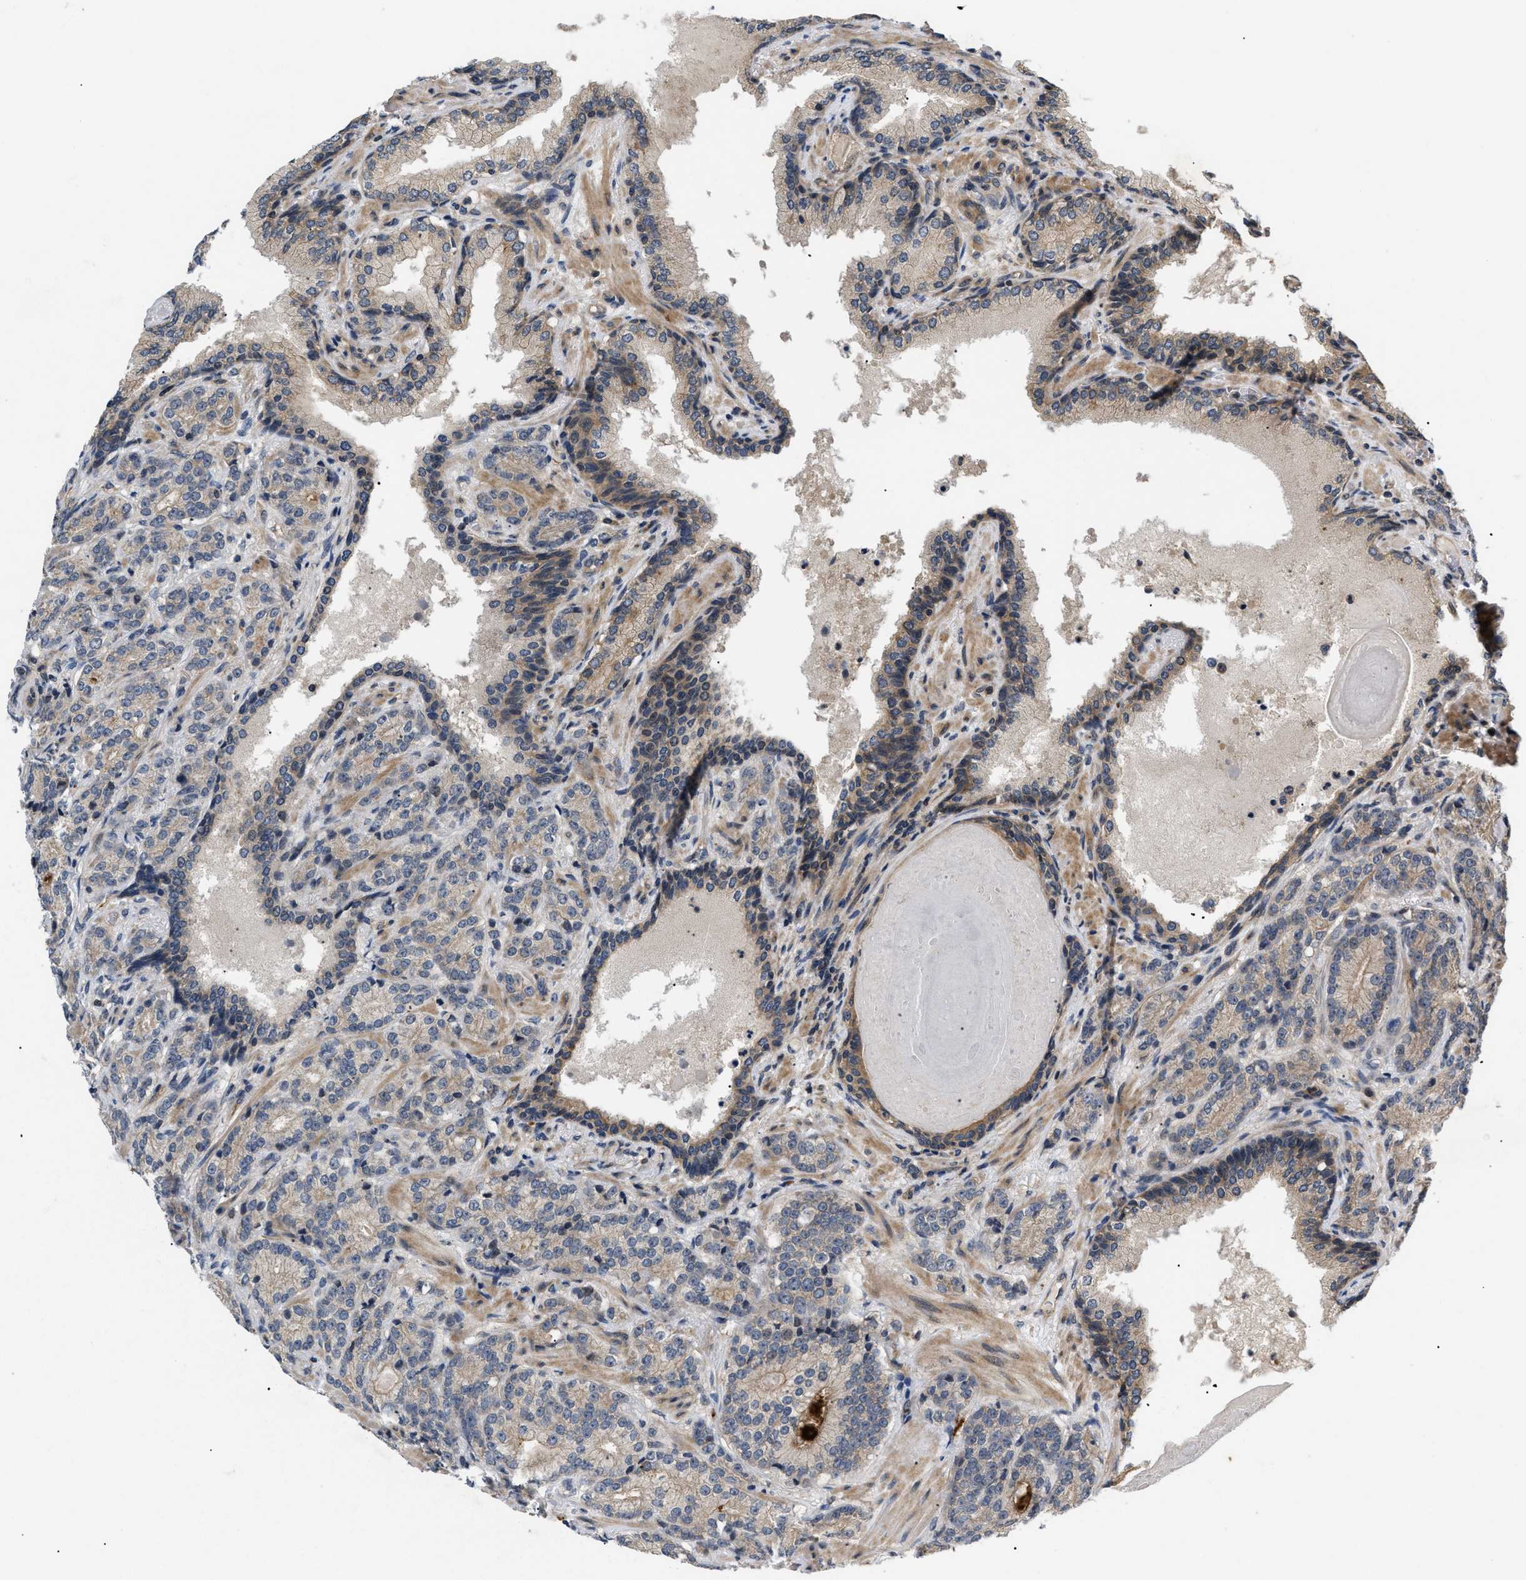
{"staining": {"intensity": "weak", "quantity": ">75%", "location": "cytoplasmic/membranous"}, "tissue": "prostate cancer", "cell_type": "Tumor cells", "image_type": "cancer", "snomed": [{"axis": "morphology", "description": "Adenocarcinoma, High grade"}, {"axis": "topography", "description": "Prostate"}], "caption": "A brown stain labels weak cytoplasmic/membranous staining of a protein in human adenocarcinoma (high-grade) (prostate) tumor cells. (IHC, brightfield microscopy, high magnification).", "gene": "HMGCR", "patient": {"sex": "male", "age": 61}}